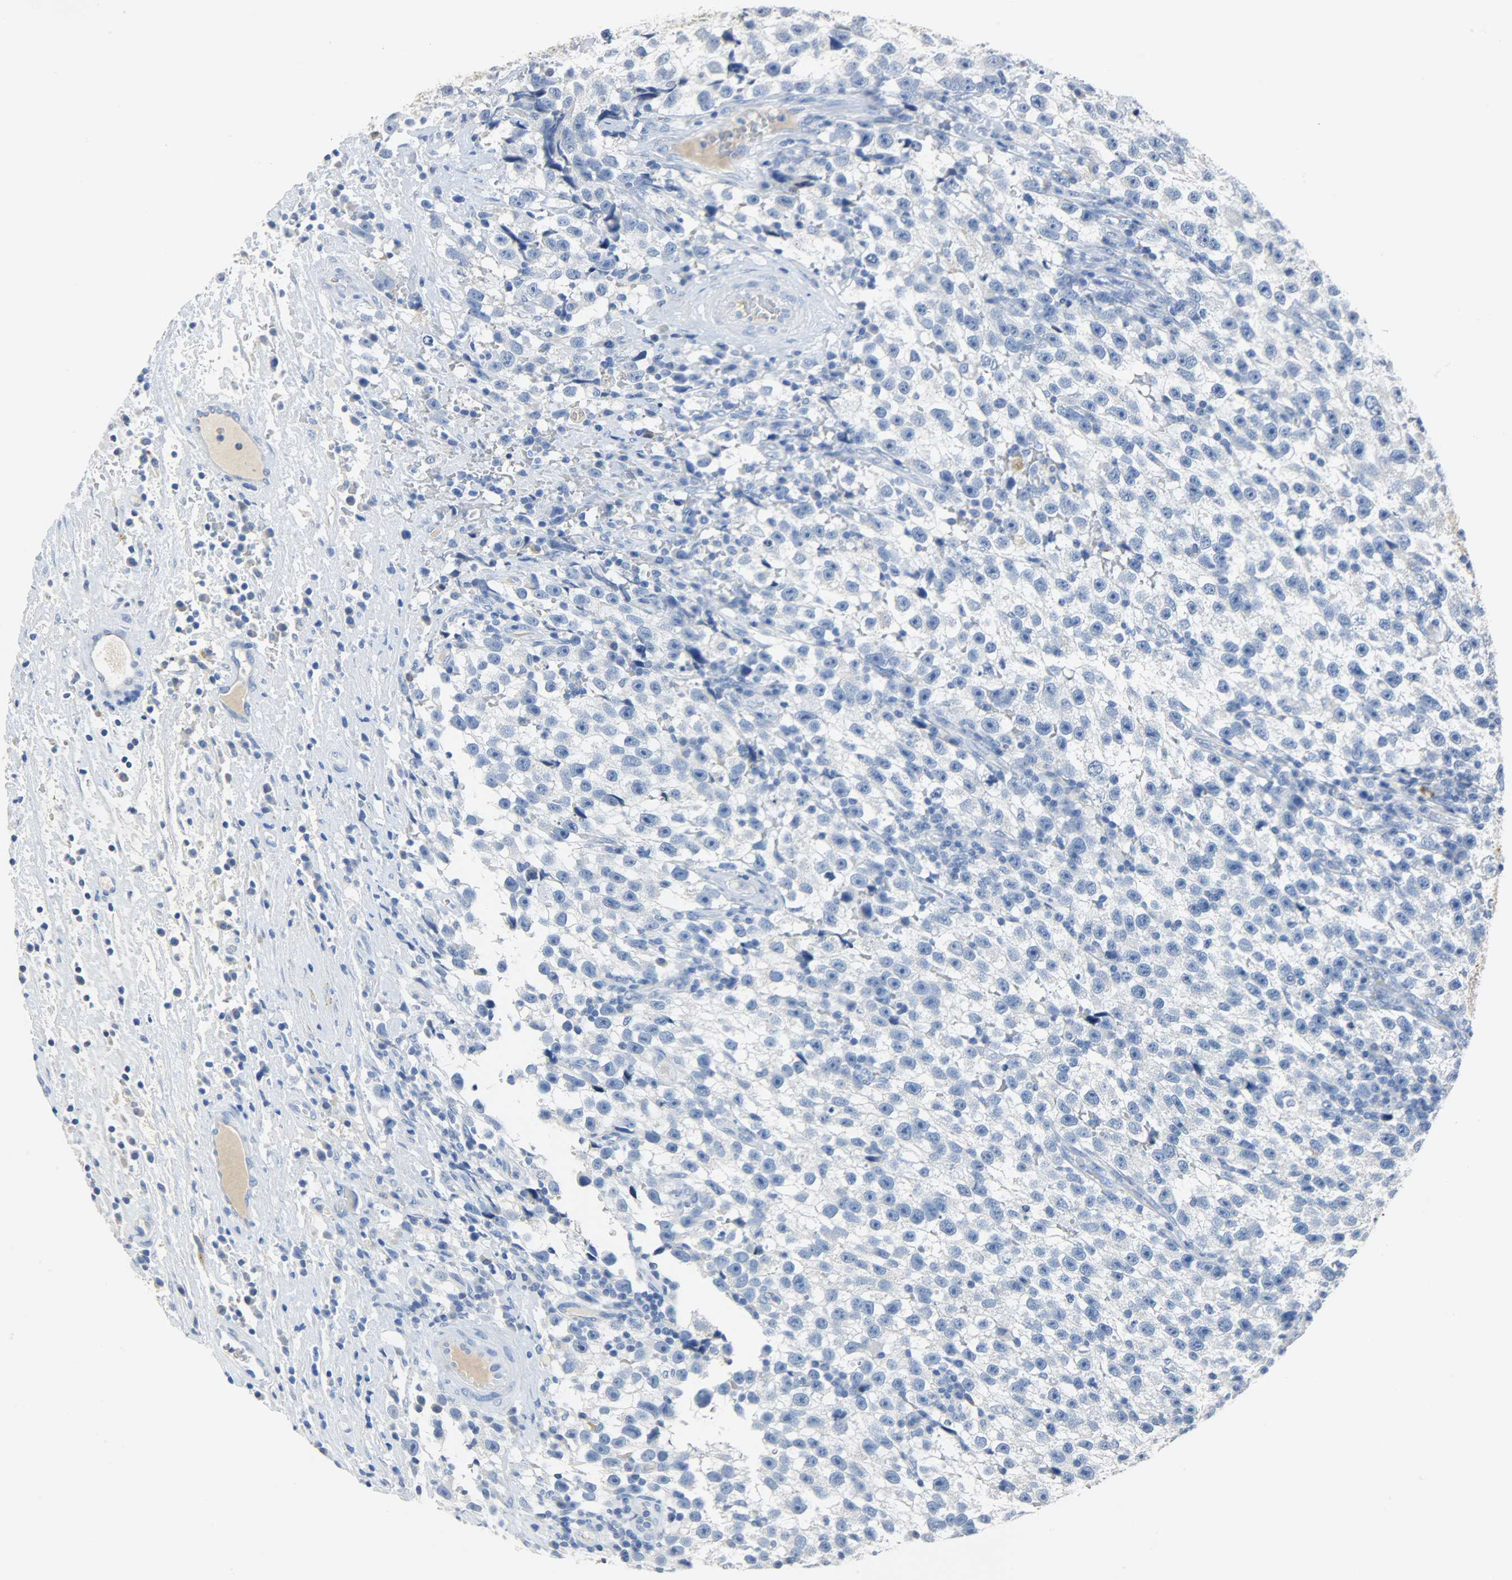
{"staining": {"intensity": "negative", "quantity": "none", "location": "none"}, "tissue": "testis cancer", "cell_type": "Tumor cells", "image_type": "cancer", "snomed": [{"axis": "morphology", "description": "Seminoma, NOS"}, {"axis": "topography", "description": "Testis"}], "caption": "This is an immunohistochemistry micrograph of human testis cancer. There is no staining in tumor cells.", "gene": "CRP", "patient": {"sex": "male", "age": 33}}